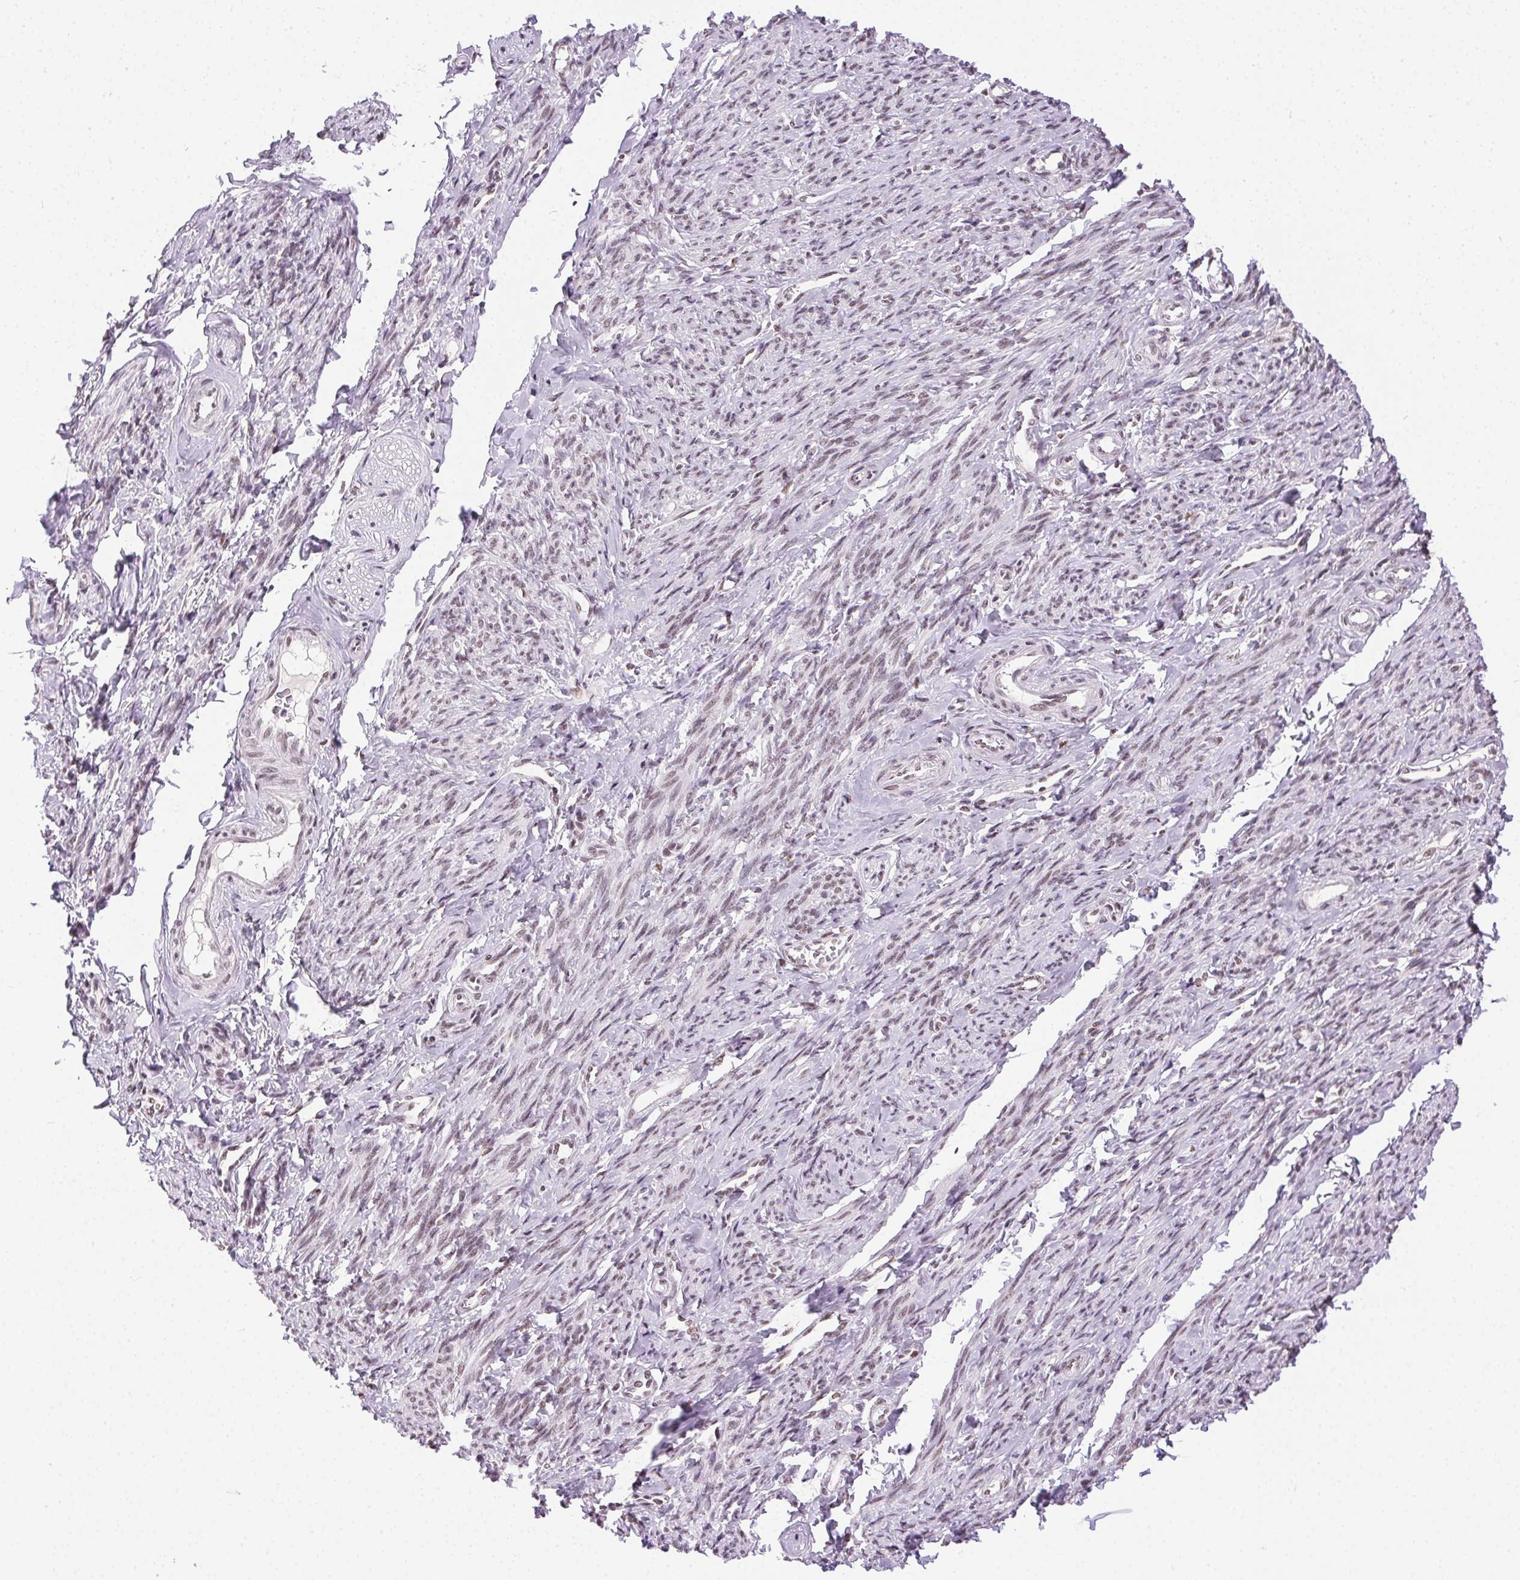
{"staining": {"intensity": "moderate", "quantity": "25%-75%", "location": "nuclear"}, "tissue": "smooth muscle", "cell_type": "Smooth muscle cells", "image_type": "normal", "snomed": [{"axis": "morphology", "description": "Normal tissue, NOS"}, {"axis": "topography", "description": "Smooth muscle"}], "caption": "Immunohistochemical staining of unremarkable human smooth muscle shows moderate nuclear protein staining in approximately 25%-75% of smooth muscle cells.", "gene": "TRA2B", "patient": {"sex": "female", "age": 65}}